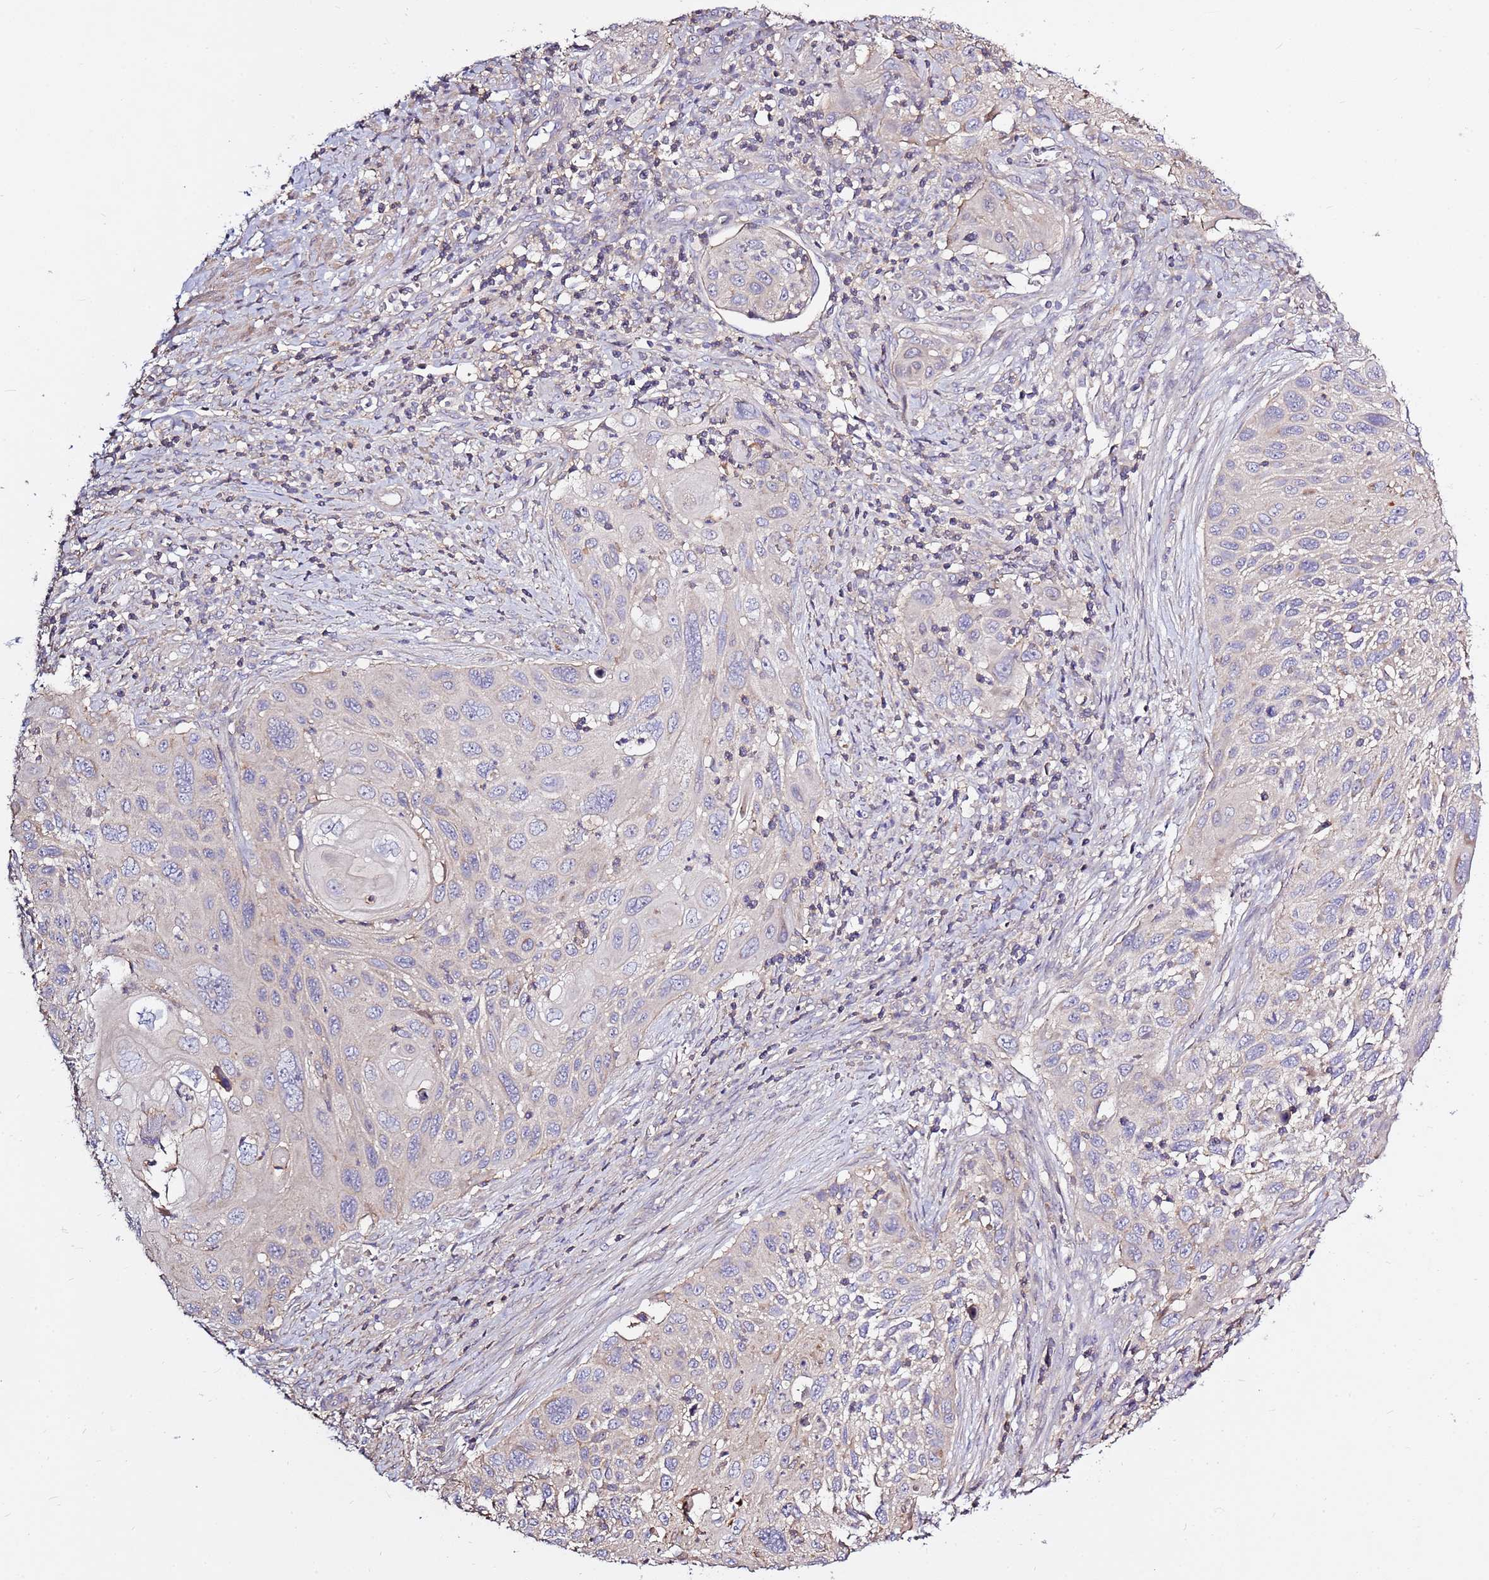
{"staining": {"intensity": "negative", "quantity": "none", "location": "none"}, "tissue": "cervical cancer", "cell_type": "Tumor cells", "image_type": "cancer", "snomed": [{"axis": "morphology", "description": "Squamous cell carcinoma, NOS"}, {"axis": "topography", "description": "Cervix"}], "caption": "There is no significant positivity in tumor cells of cervical cancer.", "gene": "EVA1B", "patient": {"sex": "female", "age": 70}}